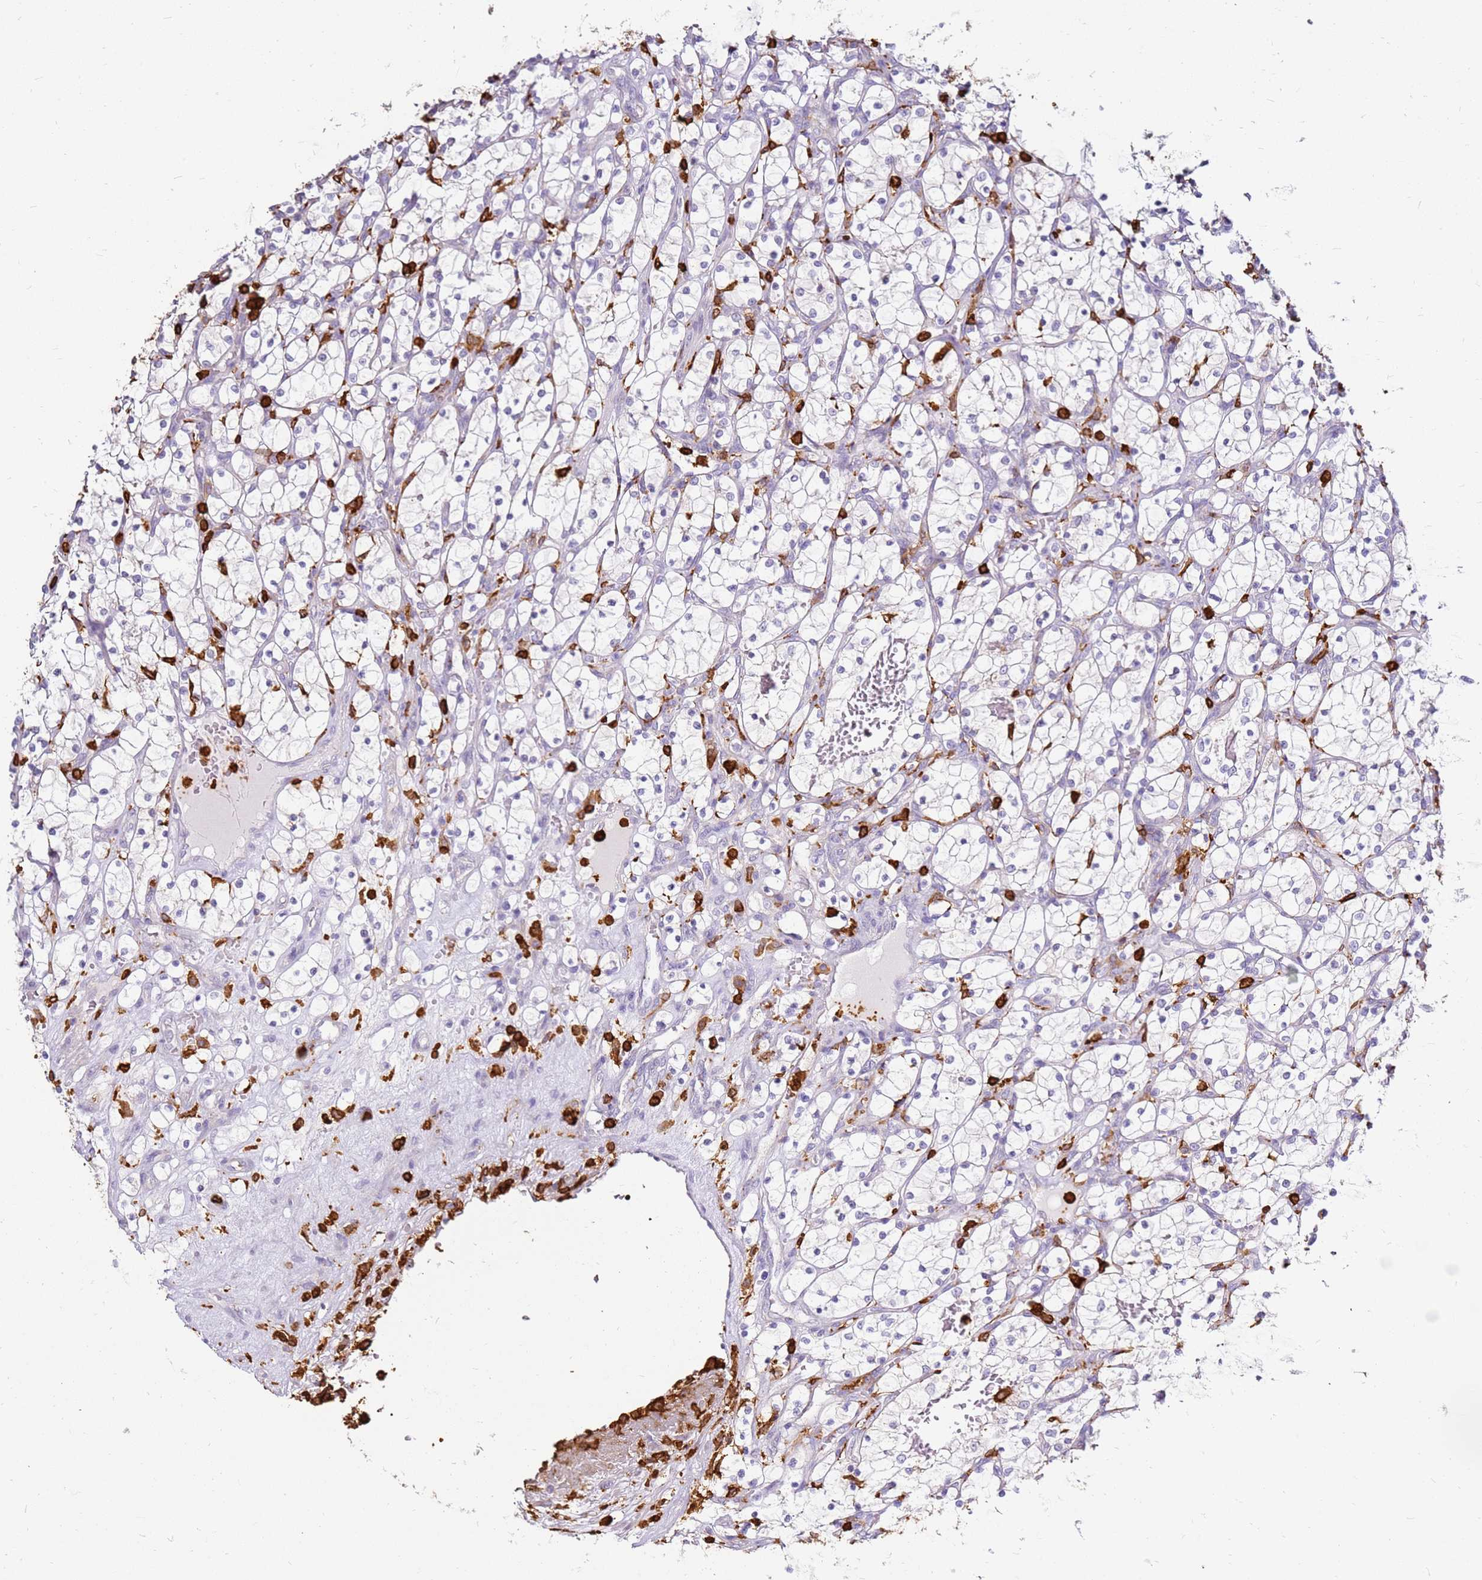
{"staining": {"intensity": "negative", "quantity": "none", "location": "none"}, "tissue": "renal cancer", "cell_type": "Tumor cells", "image_type": "cancer", "snomed": [{"axis": "morphology", "description": "Adenocarcinoma, NOS"}, {"axis": "topography", "description": "Kidney"}], "caption": "This is a image of immunohistochemistry (IHC) staining of adenocarcinoma (renal), which shows no expression in tumor cells.", "gene": "CORO1A", "patient": {"sex": "female", "age": 69}}